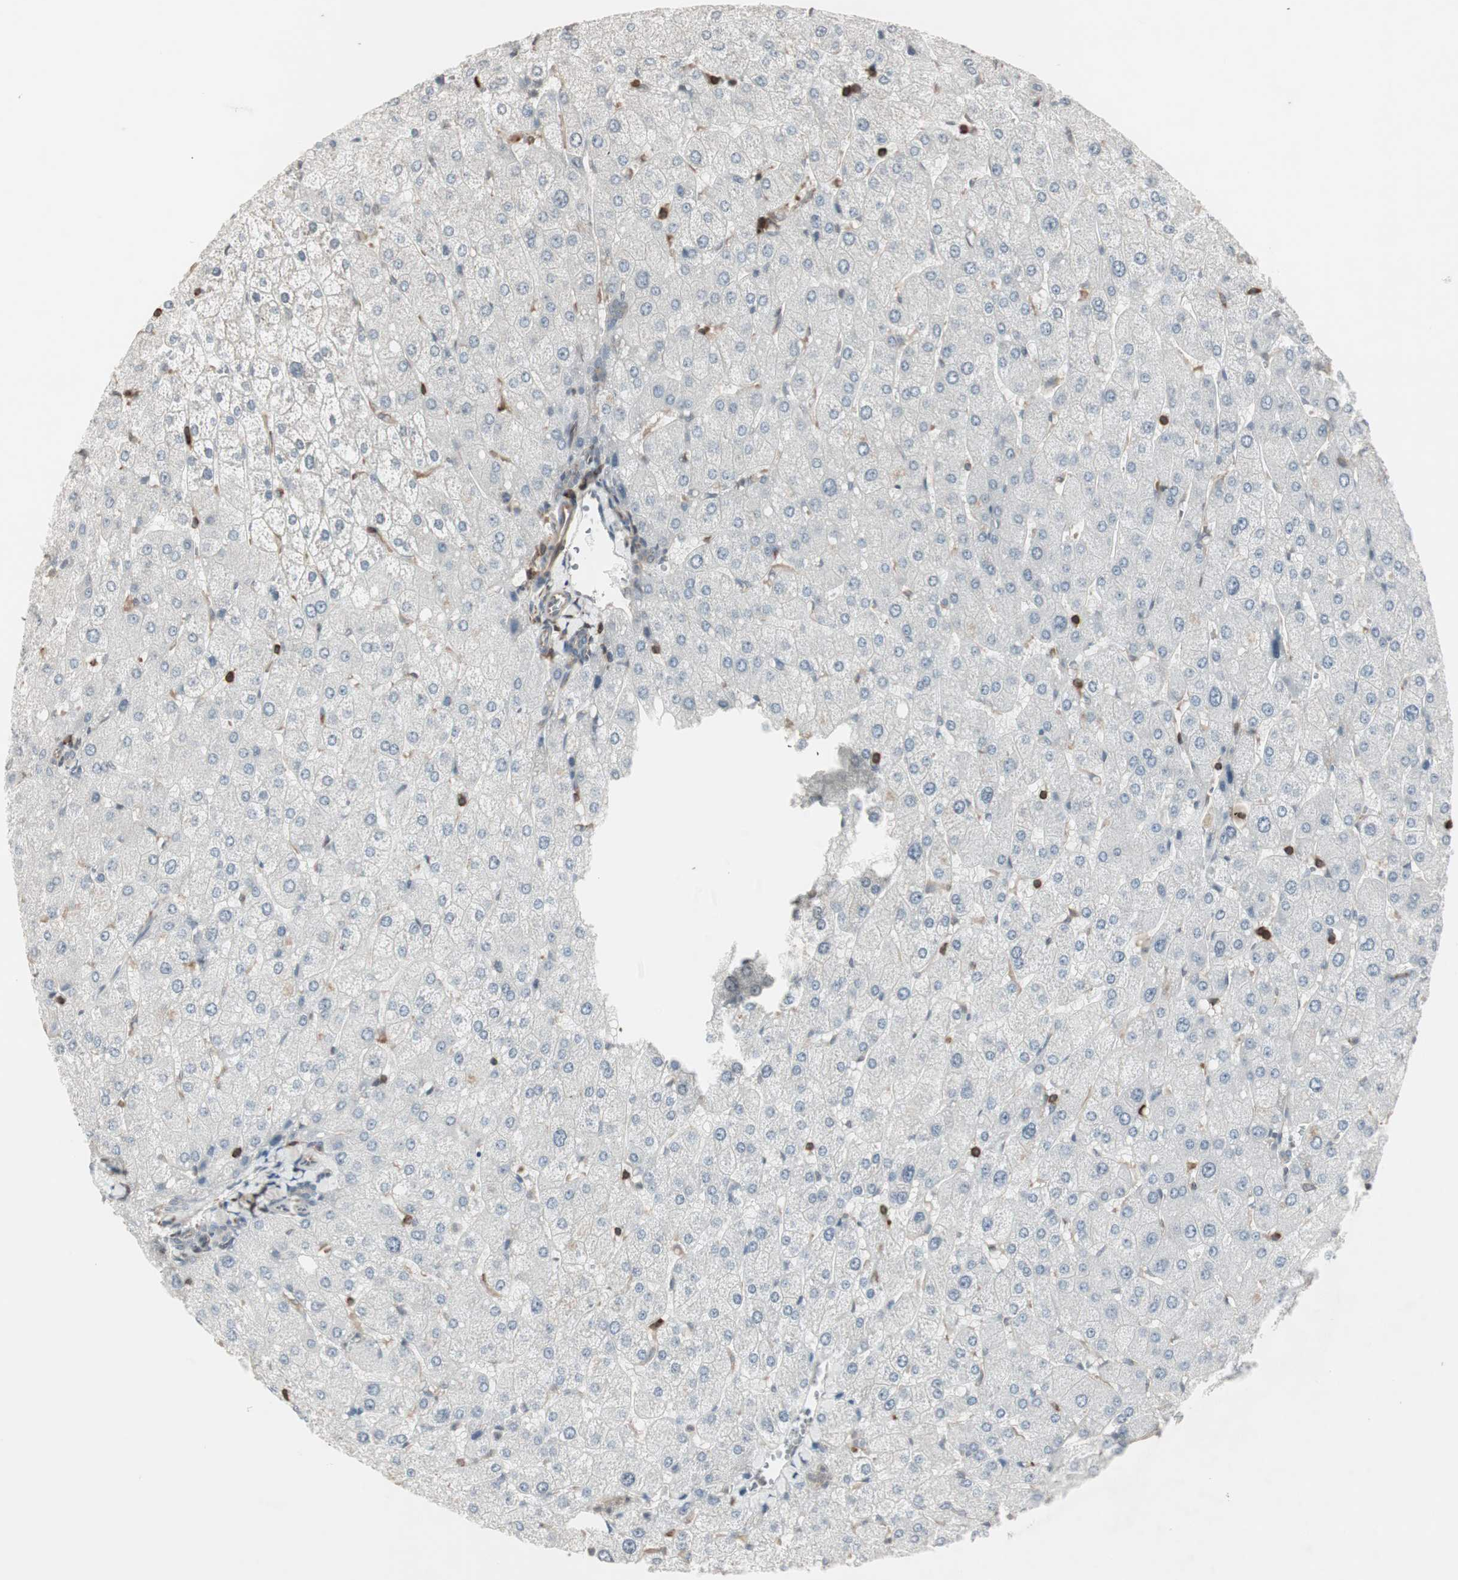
{"staining": {"intensity": "negative", "quantity": "none", "location": "none"}, "tissue": "liver", "cell_type": "Cholangiocytes", "image_type": "normal", "snomed": [{"axis": "morphology", "description": "Normal tissue, NOS"}, {"axis": "topography", "description": "Liver"}], "caption": "Immunohistochemistry (IHC) micrograph of normal liver: liver stained with DAB reveals no significant protein positivity in cholangiocytes.", "gene": "ARHGEF1", "patient": {"sex": "male", "age": 55}}